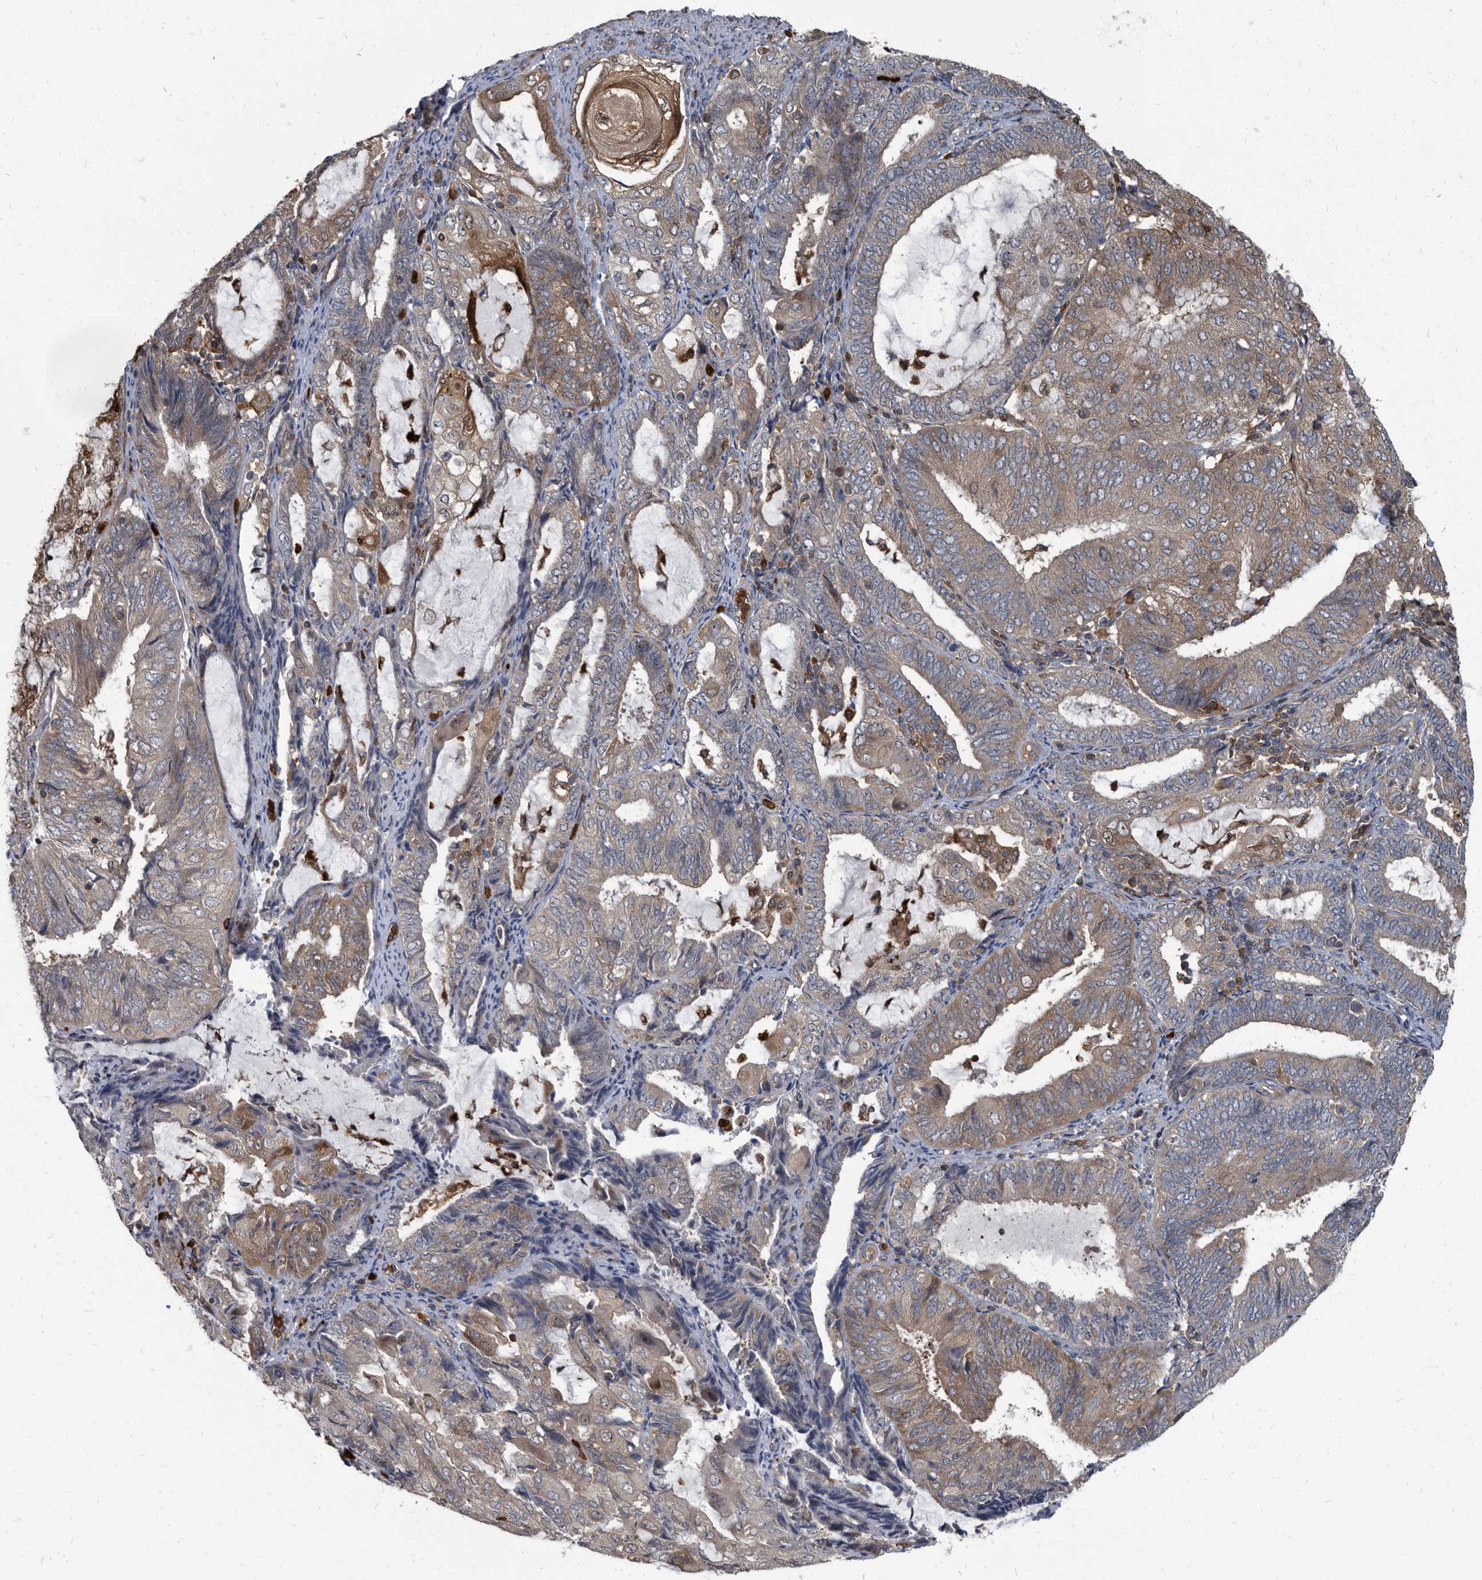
{"staining": {"intensity": "weak", "quantity": "25%-75%", "location": "cytoplasmic/membranous"}, "tissue": "endometrial cancer", "cell_type": "Tumor cells", "image_type": "cancer", "snomed": [{"axis": "morphology", "description": "Adenocarcinoma, NOS"}, {"axis": "topography", "description": "Endometrium"}], "caption": "Protein staining demonstrates weak cytoplasmic/membranous expression in approximately 25%-75% of tumor cells in adenocarcinoma (endometrial). The protein is stained brown, and the nuclei are stained in blue (DAB IHC with brightfield microscopy, high magnification).", "gene": "CDV3", "patient": {"sex": "female", "age": 81}}